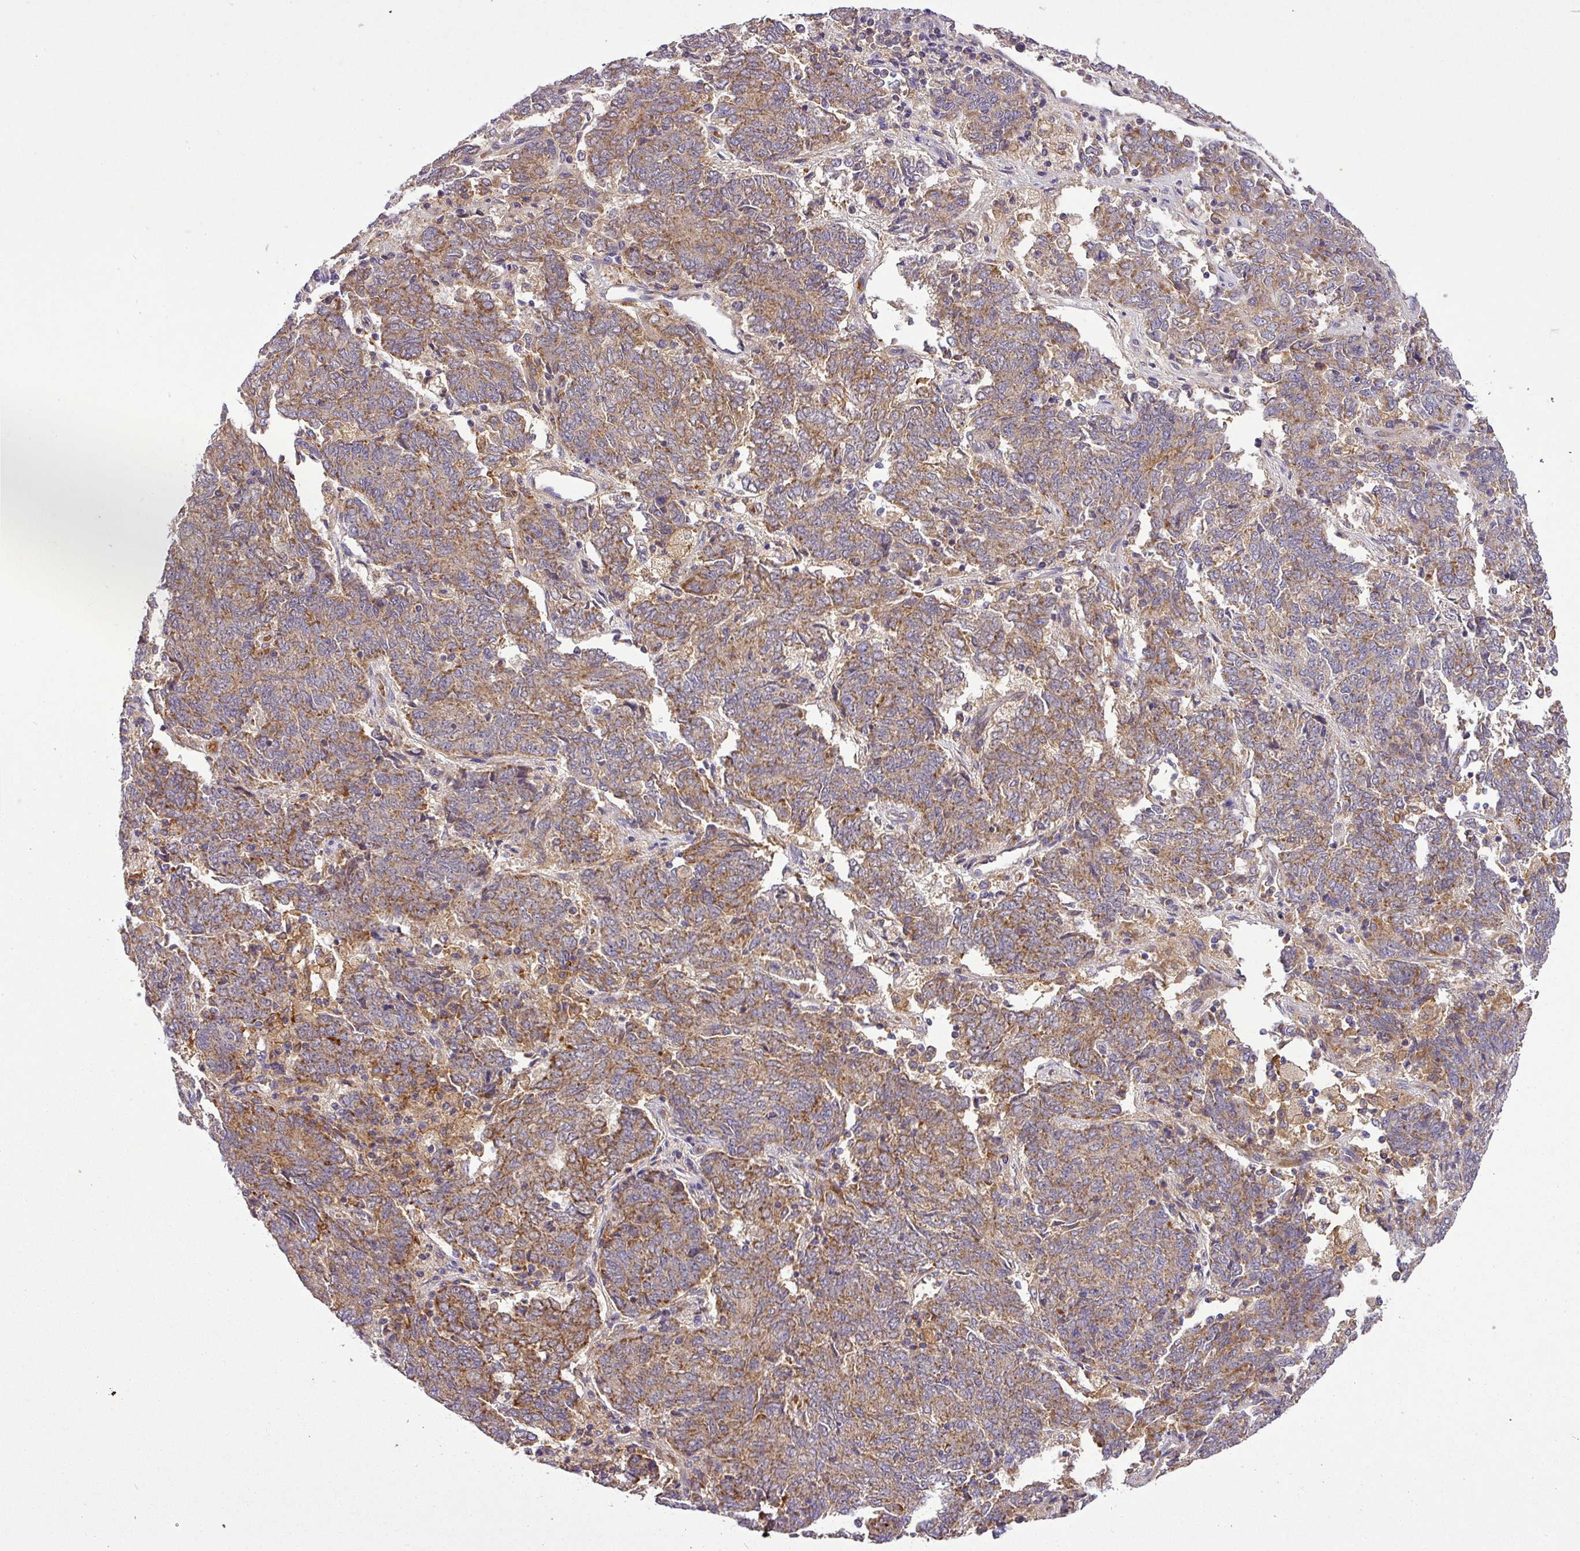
{"staining": {"intensity": "strong", "quantity": ">75%", "location": "cytoplasmic/membranous"}, "tissue": "endometrial cancer", "cell_type": "Tumor cells", "image_type": "cancer", "snomed": [{"axis": "morphology", "description": "Adenocarcinoma, NOS"}, {"axis": "topography", "description": "Endometrium"}], "caption": "An immunohistochemistry (IHC) micrograph of tumor tissue is shown. Protein staining in brown highlights strong cytoplasmic/membranous positivity in endometrial adenocarcinoma within tumor cells.", "gene": "ZNF513", "patient": {"sex": "female", "age": 80}}